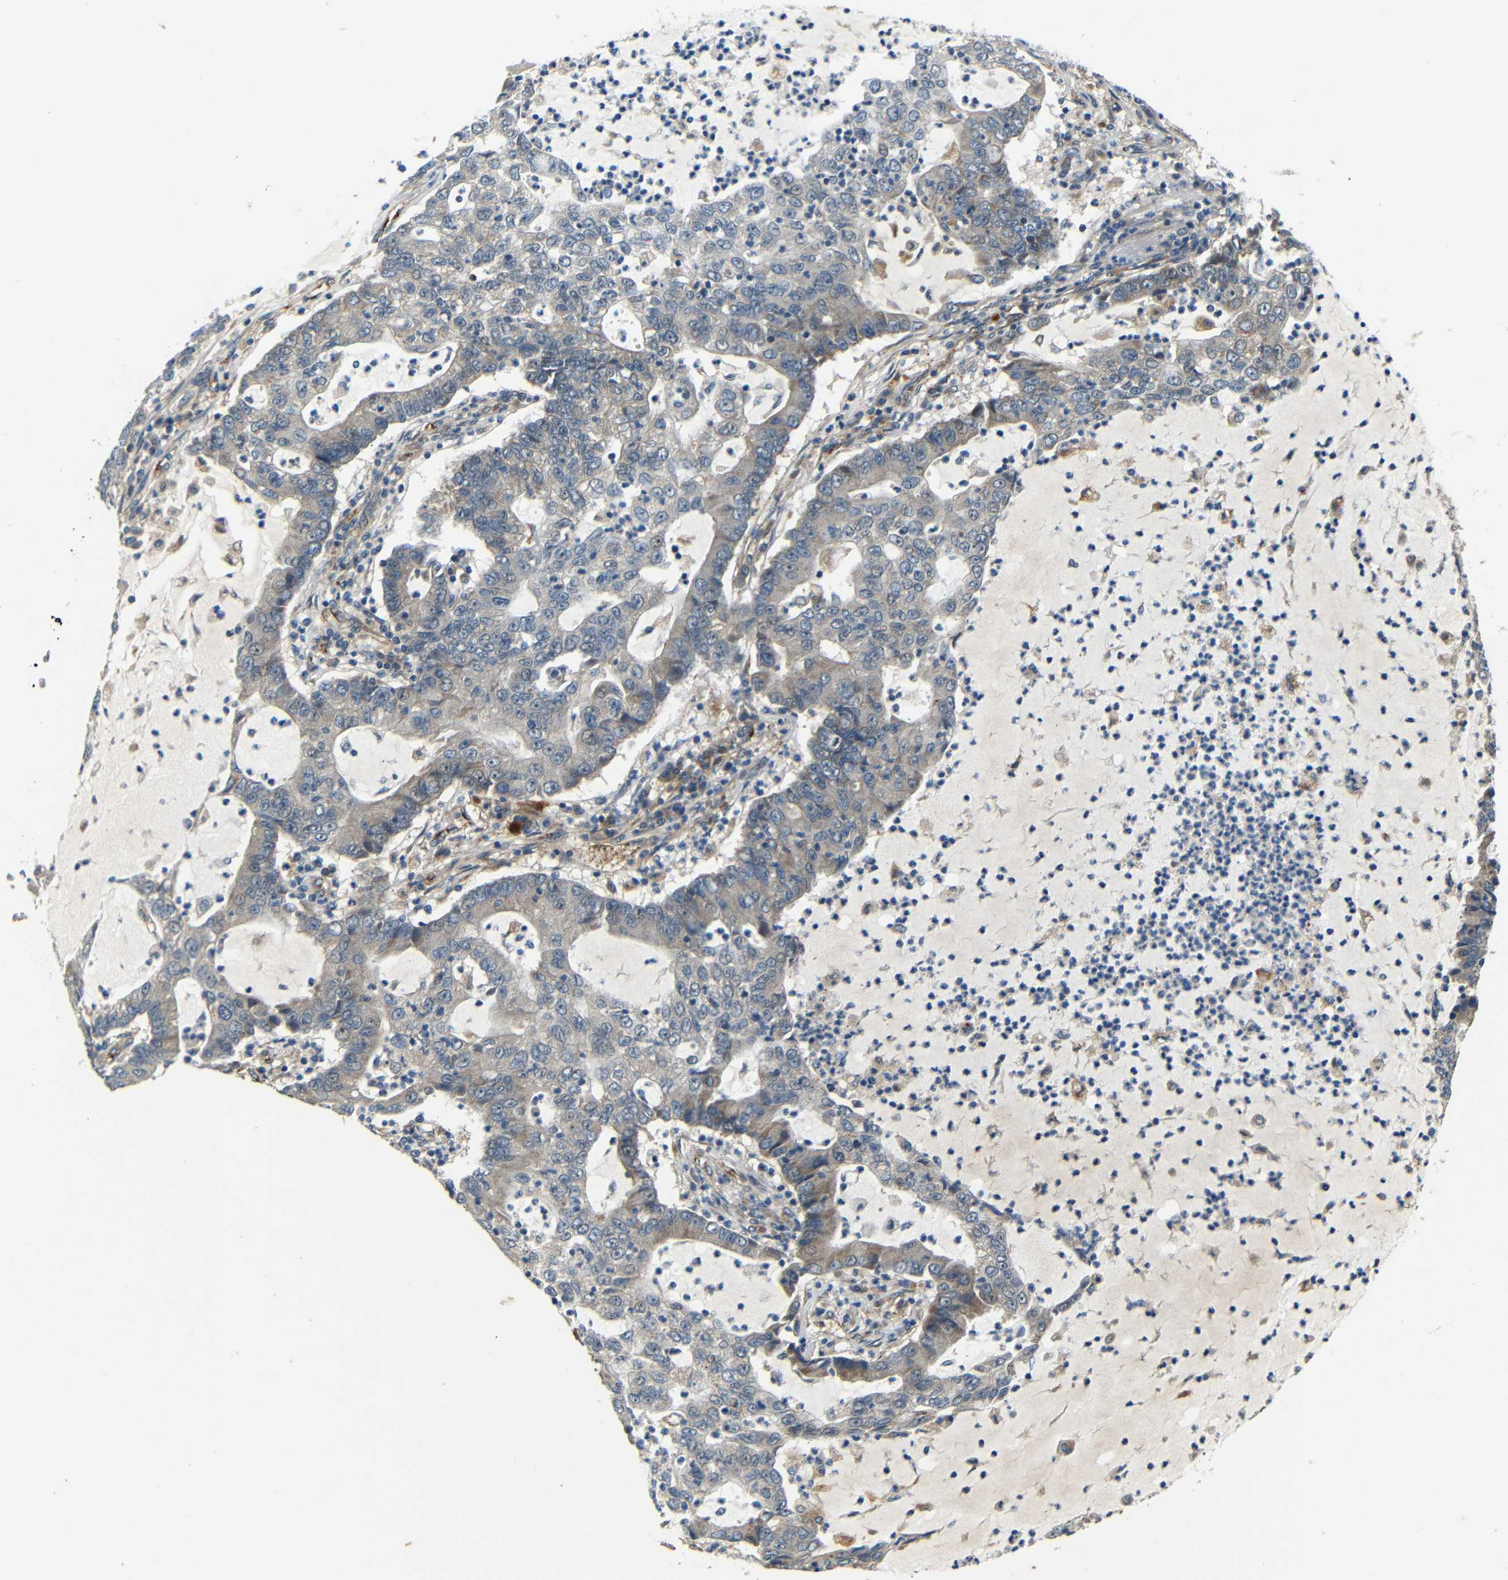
{"staining": {"intensity": "weak", "quantity": ">75%", "location": "cytoplasmic/membranous"}, "tissue": "lung cancer", "cell_type": "Tumor cells", "image_type": "cancer", "snomed": [{"axis": "morphology", "description": "Adenocarcinoma, NOS"}, {"axis": "topography", "description": "Lung"}], "caption": "A brown stain shows weak cytoplasmic/membranous staining of a protein in human lung cancer (adenocarcinoma) tumor cells. (Brightfield microscopy of DAB IHC at high magnification).", "gene": "ATP7A", "patient": {"sex": "female", "age": 51}}